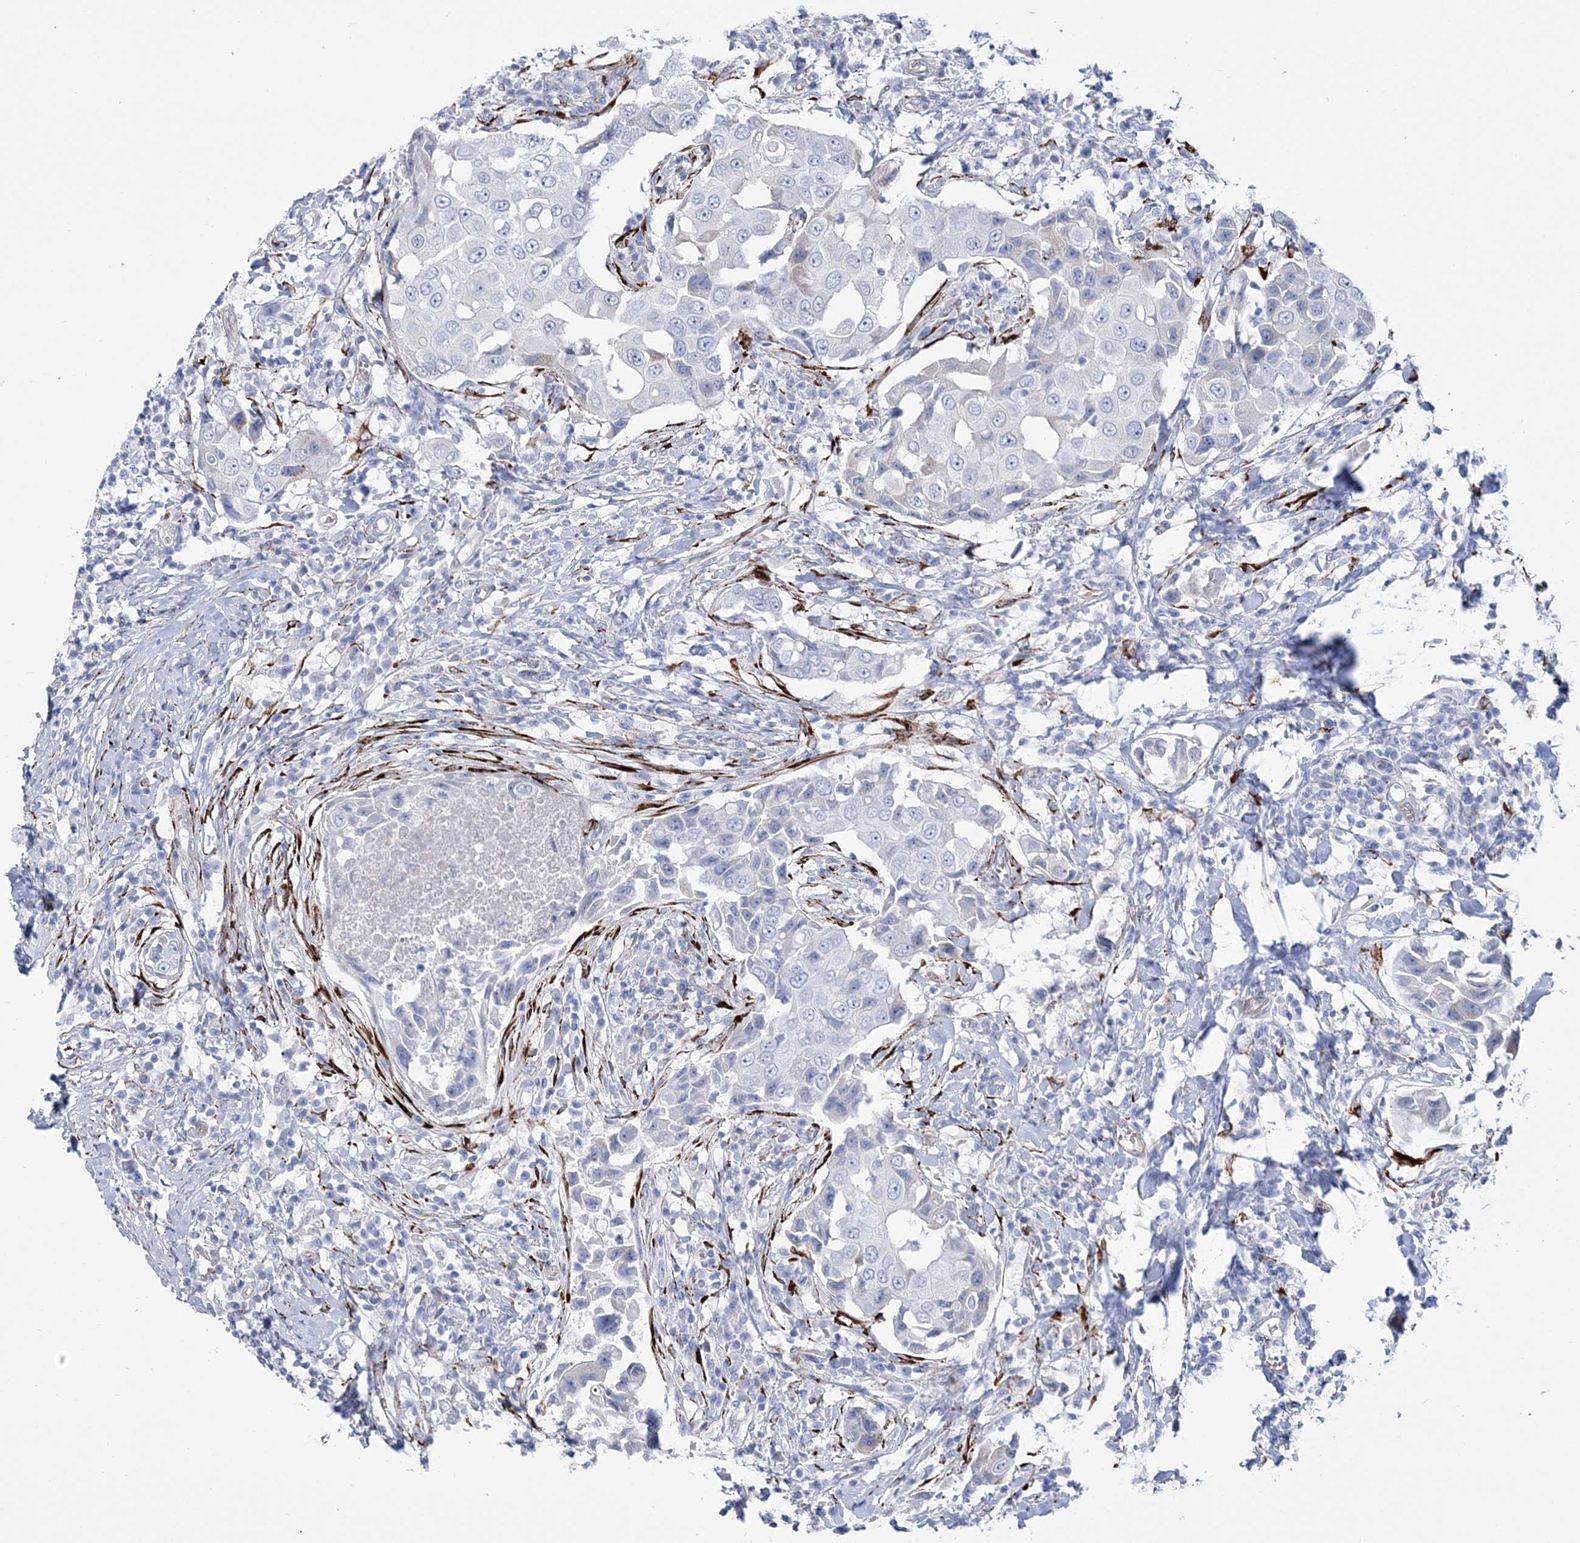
{"staining": {"intensity": "negative", "quantity": "none", "location": "none"}, "tissue": "breast cancer", "cell_type": "Tumor cells", "image_type": "cancer", "snomed": [{"axis": "morphology", "description": "Duct carcinoma"}, {"axis": "topography", "description": "Breast"}], "caption": "IHC of invasive ductal carcinoma (breast) demonstrates no positivity in tumor cells.", "gene": "RAB11FIP5", "patient": {"sex": "female", "age": 27}}